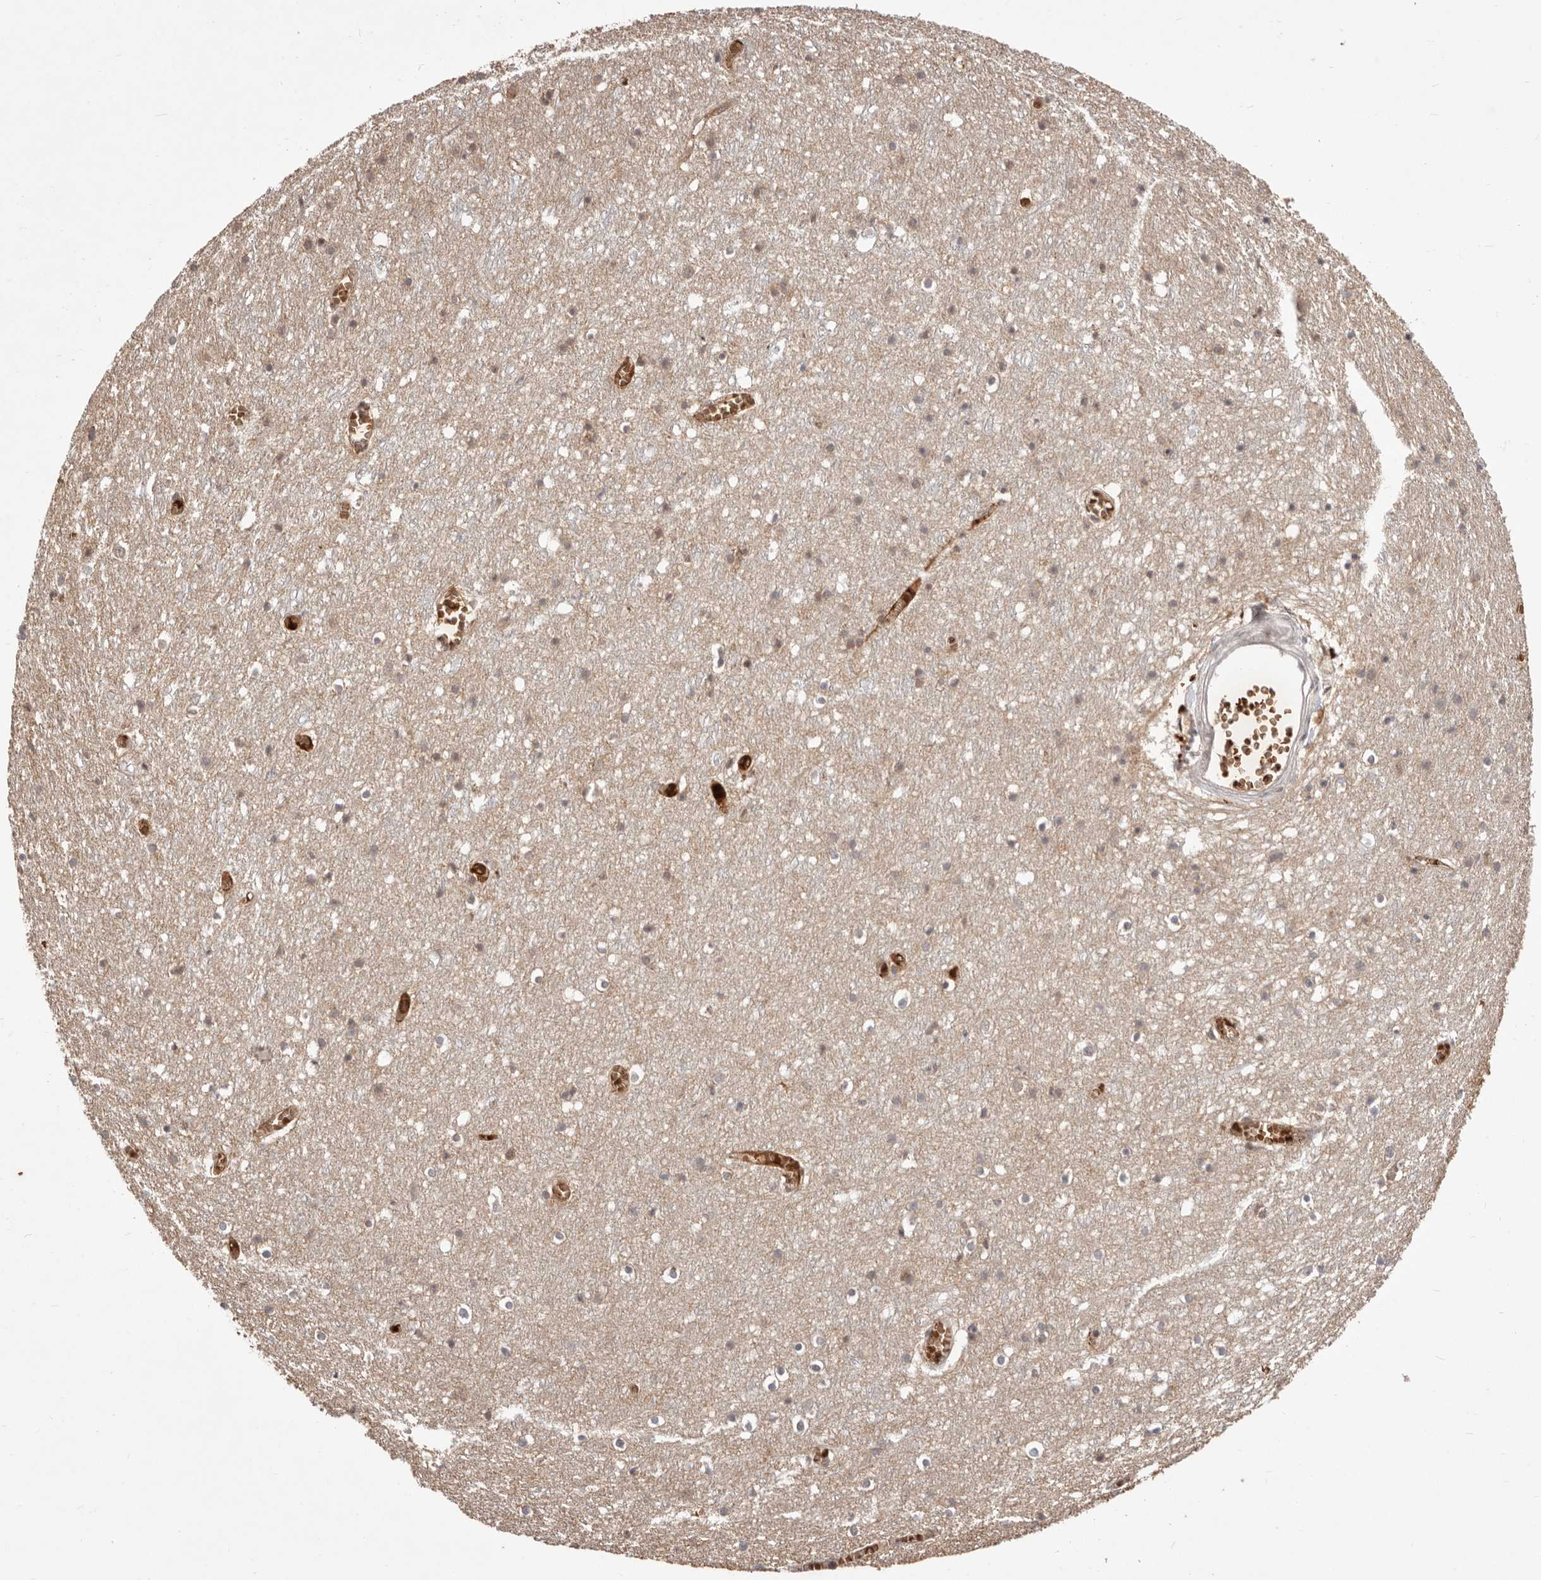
{"staining": {"intensity": "weak", "quantity": ">75%", "location": "cytoplasmic/membranous,nuclear"}, "tissue": "cerebral cortex", "cell_type": "Endothelial cells", "image_type": "normal", "snomed": [{"axis": "morphology", "description": "Normal tissue, NOS"}, {"axis": "topography", "description": "Cerebral cortex"}], "caption": "Immunohistochemical staining of normal human cerebral cortex reveals weak cytoplasmic/membranous,nuclear protein expression in about >75% of endothelial cells.", "gene": "NCOA3", "patient": {"sex": "female", "age": 64}}